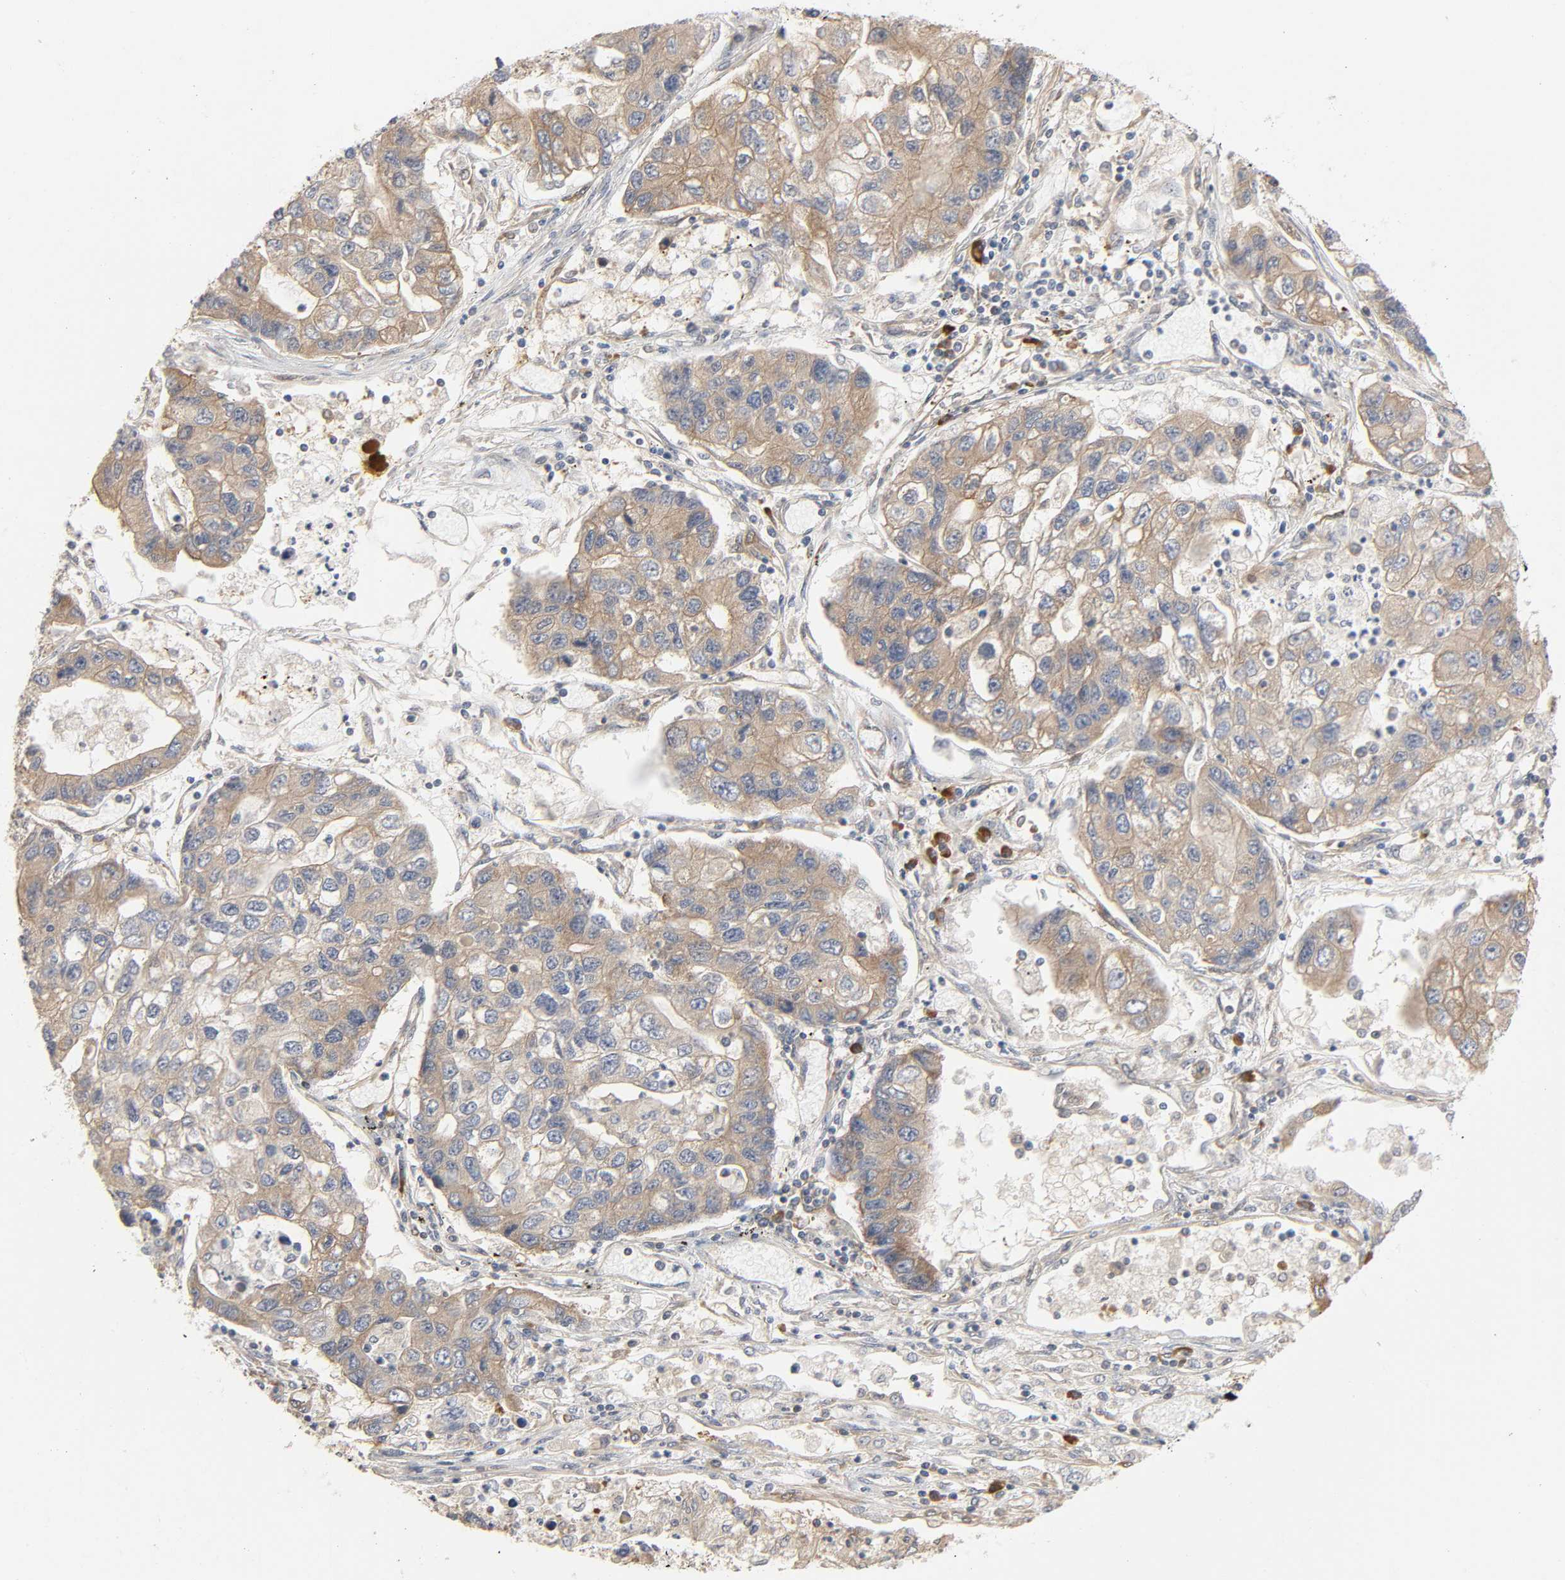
{"staining": {"intensity": "weak", "quantity": ">75%", "location": "cytoplasmic/membranous"}, "tissue": "lung cancer", "cell_type": "Tumor cells", "image_type": "cancer", "snomed": [{"axis": "morphology", "description": "Adenocarcinoma, NOS"}, {"axis": "topography", "description": "Lung"}], "caption": "Protein staining shows weak cytoplasmic/membranous staining in about >75% of tumor cells in lung cancer.", "gene": "SCHIP1", "patient": {"sex": "female", "age": 51}}